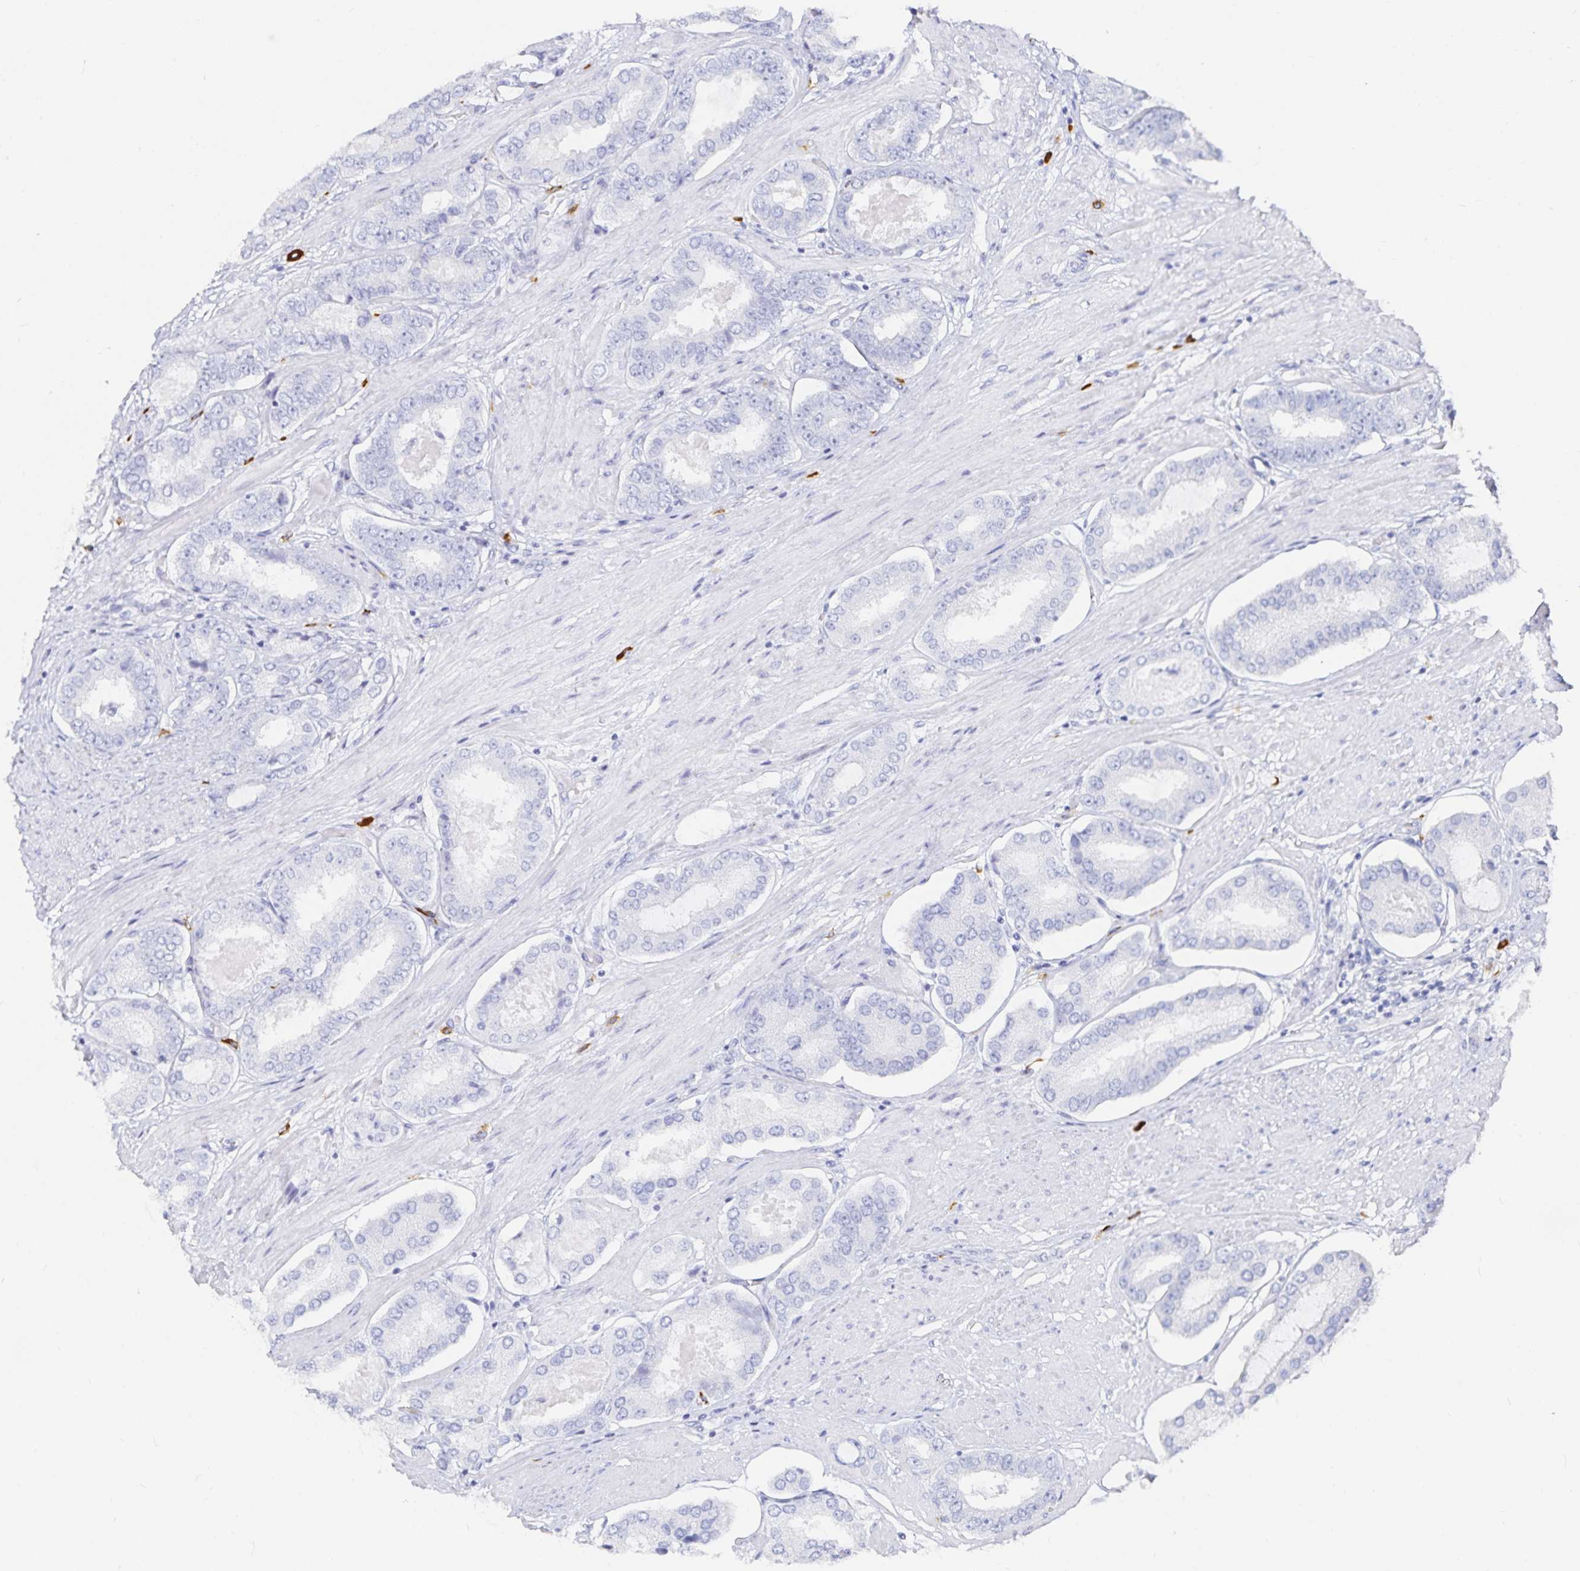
{"staining": {"intensity": "negative", "quantity": "none", "location": "none"}, "tissue": "prostate cancer", "cell_type": "Tumor cells", "image_type": "cancer", "snomed": [{"axis": "morphology", "description": "Adenocarcinoma, High grade"}, {"axis": "topography", "description": "Prostate"}], "caption": "IHC of prostate high-grade adenocarcinoma reveals no staining in tumor cells.", "gene": "TNIP1", "patient": {"sex": "male", "age": 63}}